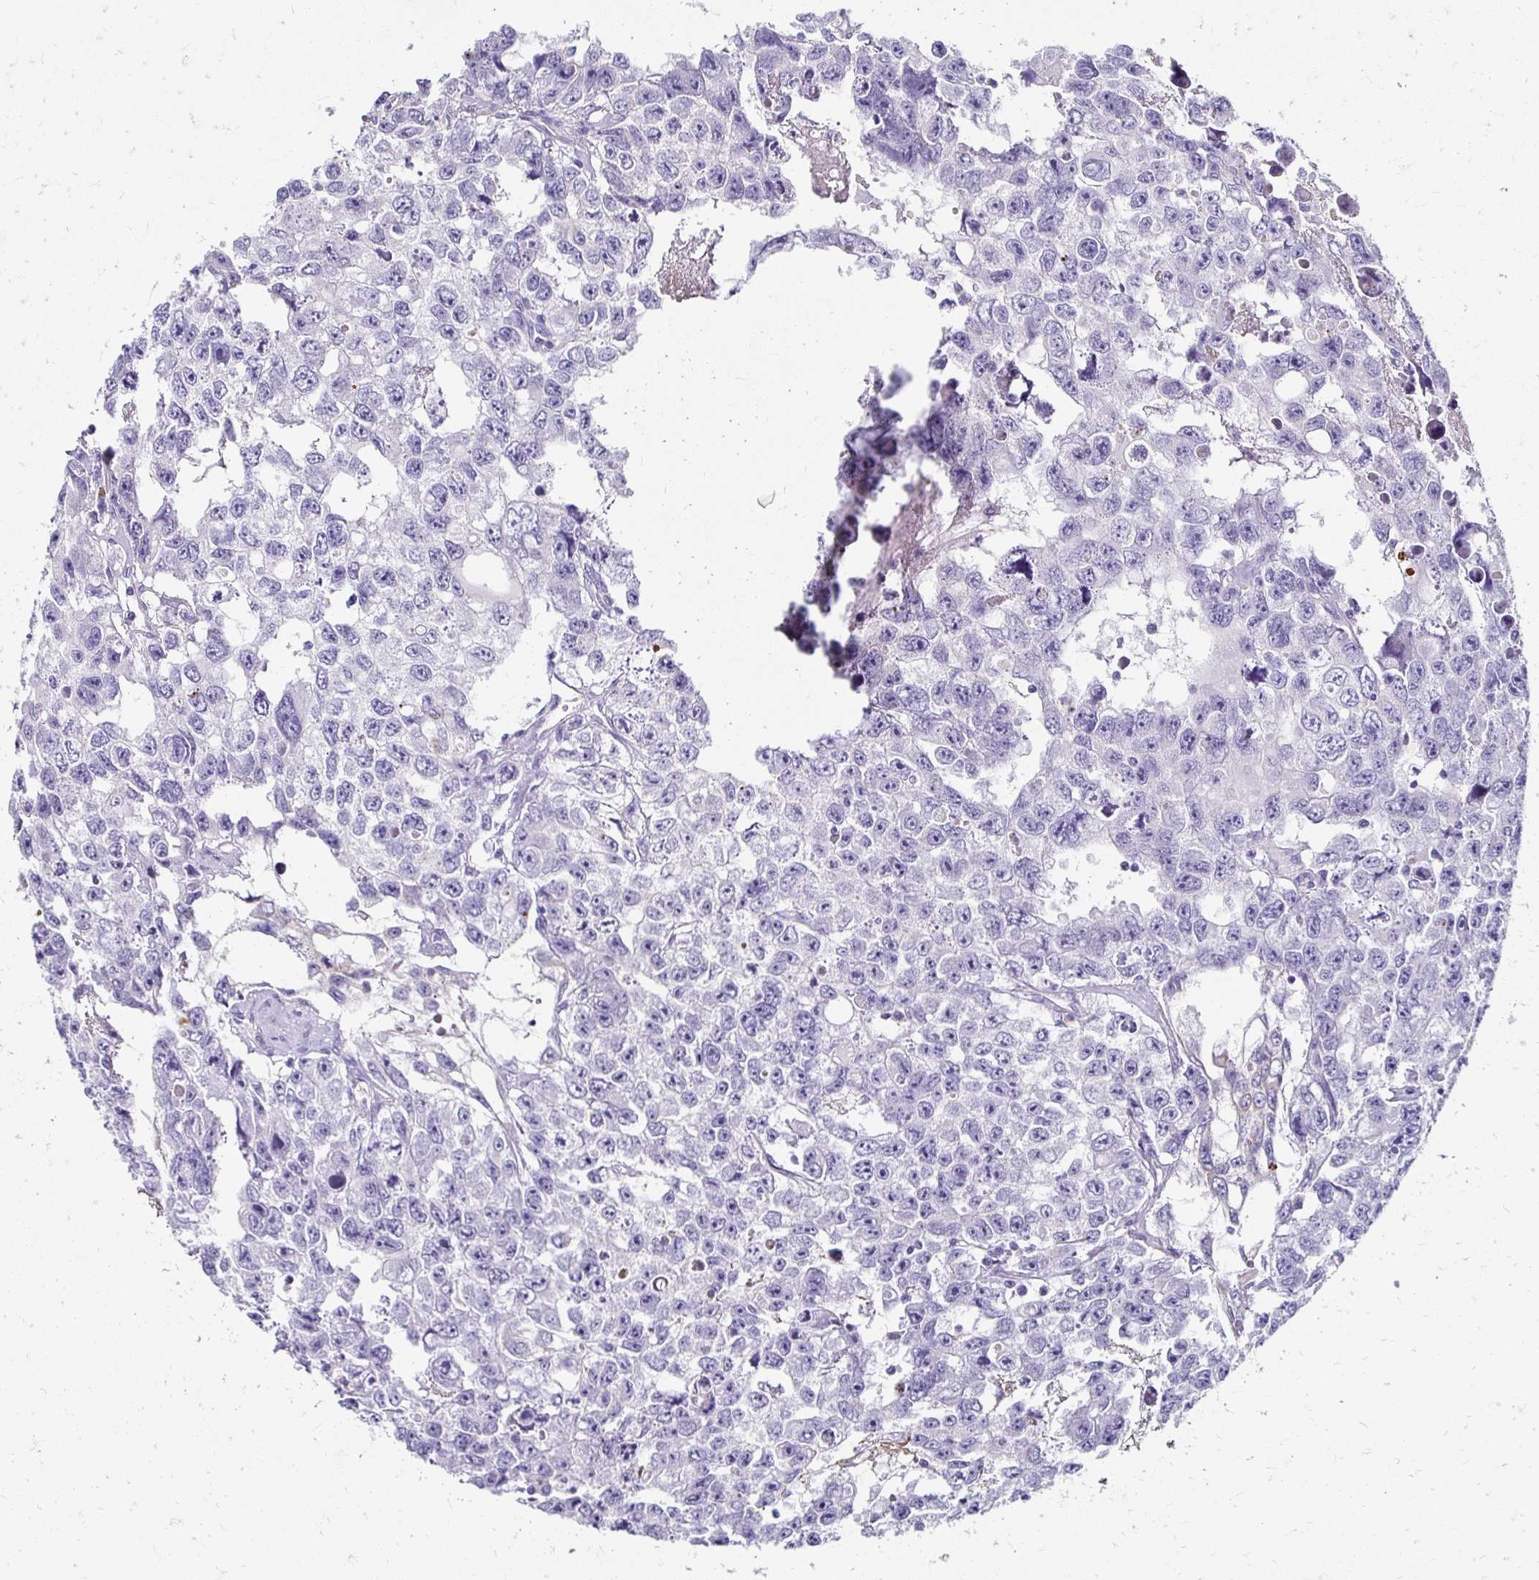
{"staining": {"intensity": "negative", "quantity": "none", "location": "none"}, "tissue": "testis cancer", "cell_type": "Tumor cells", "image_type": "cancer", "snomed": [{"axis": "morphology", "description": "Seminoma, NOS"}, {"axis": "topography", "description": "Testis"}], "caption": "Immunohistochemistry (IHC) micrograph of neoplastic tissue: human testis cancer (seminoma) stained with DAB demonstrates no significant protein staining in tumor cells.", "gene": "AKAP6", "patient": {"sex": "male", "age": 26}}